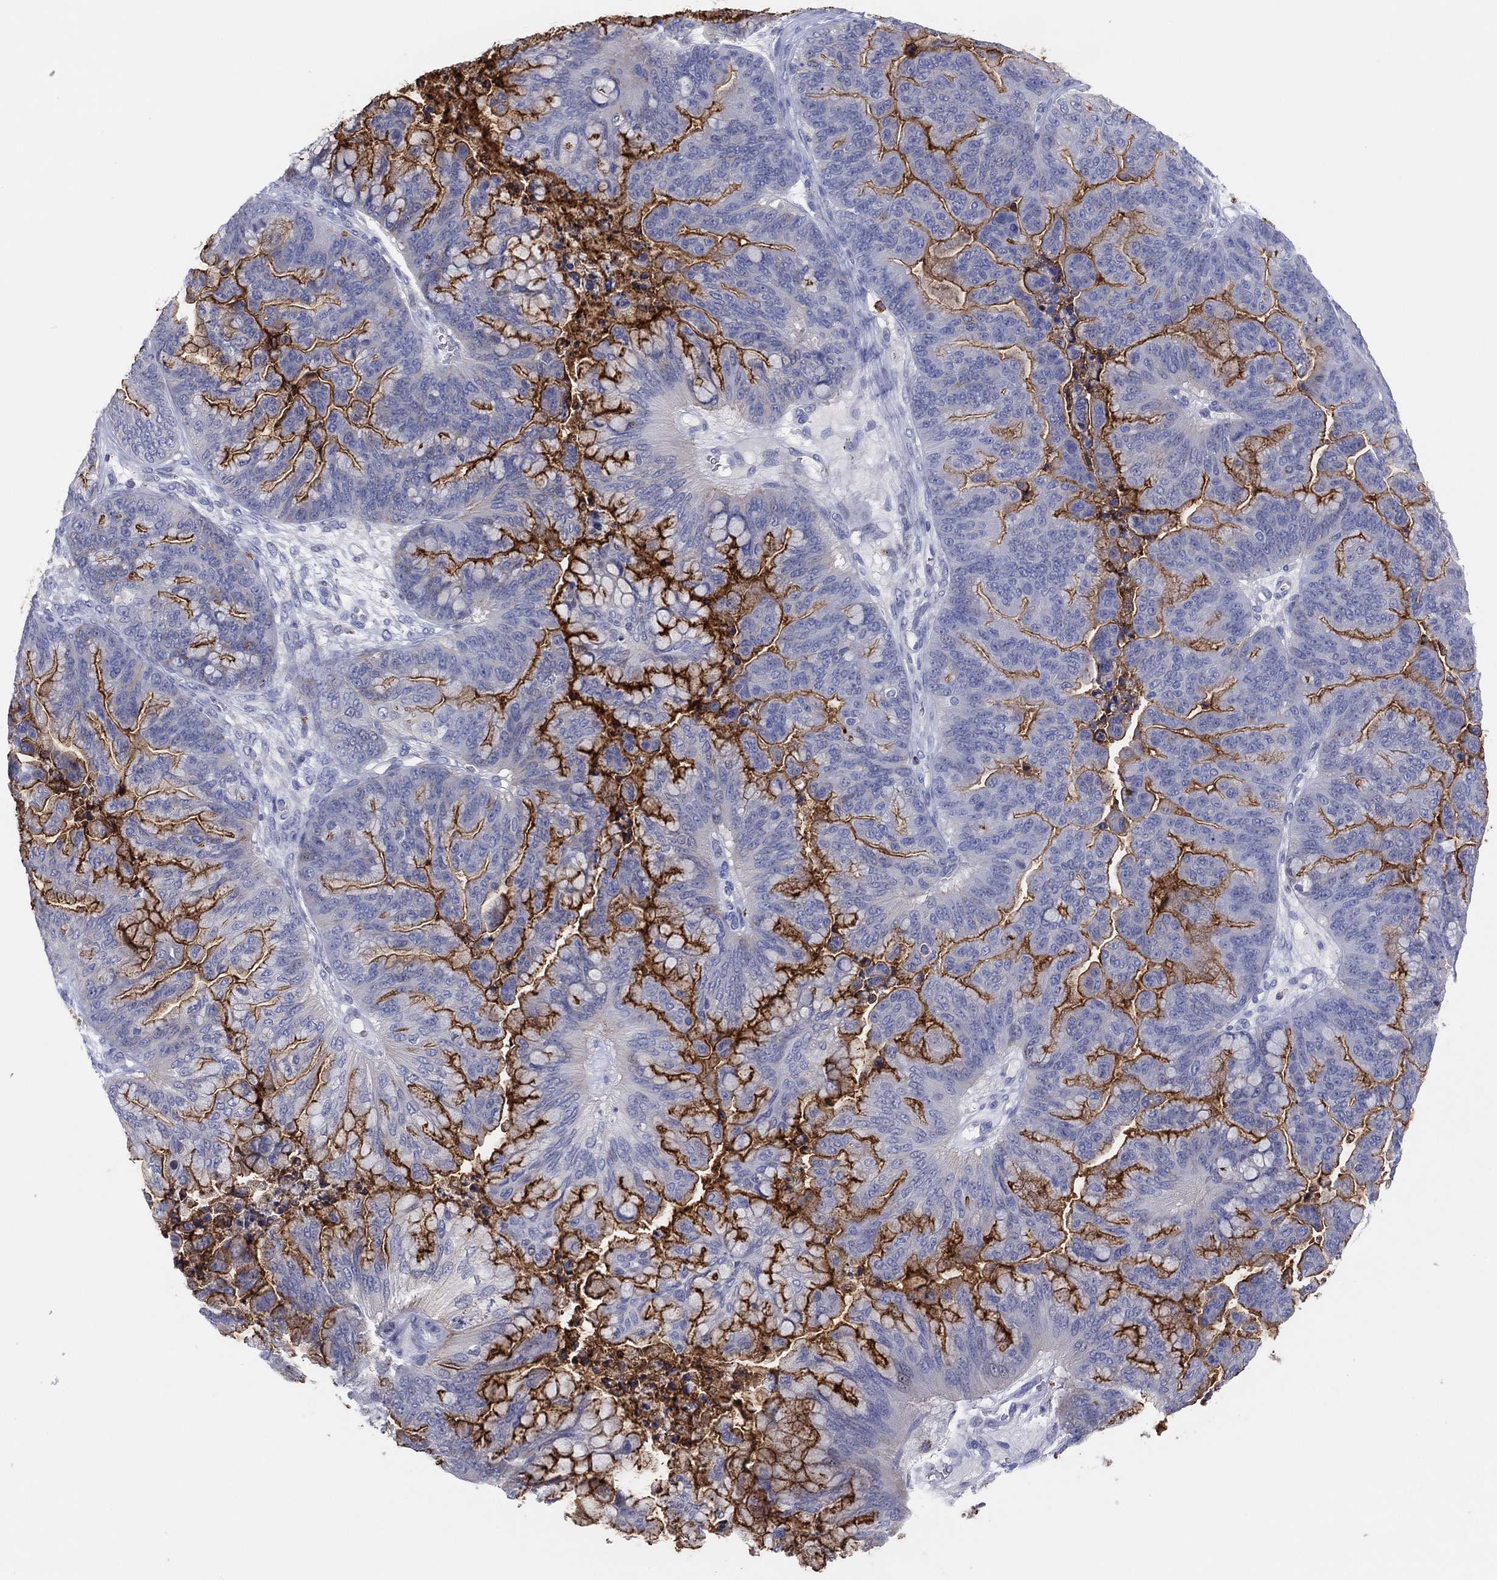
{"staining": {"intensity": "strong", "quantity": "25%-75%", "location": "cytoplasmic/membranous"}, "tissue": "ovarian cancer", "cell_type": "Tumor cells", "image_type": "cancer", "snomed": [{"axis": "morphology", "description": "Cystadenocarcinoma, mucinous, NOS"}, {"axis": "topography", "description": "Ovary"}], "caption": "This is a micrograph of immunohistochemistry staining of ovarian cancer (mucinous cystadenocarcinoma), which shows strong staining in the cytoplasmic/membranous of tumor cells.", "gene": "PLAC8", "patient": {"sex": "female", "age": 67}}